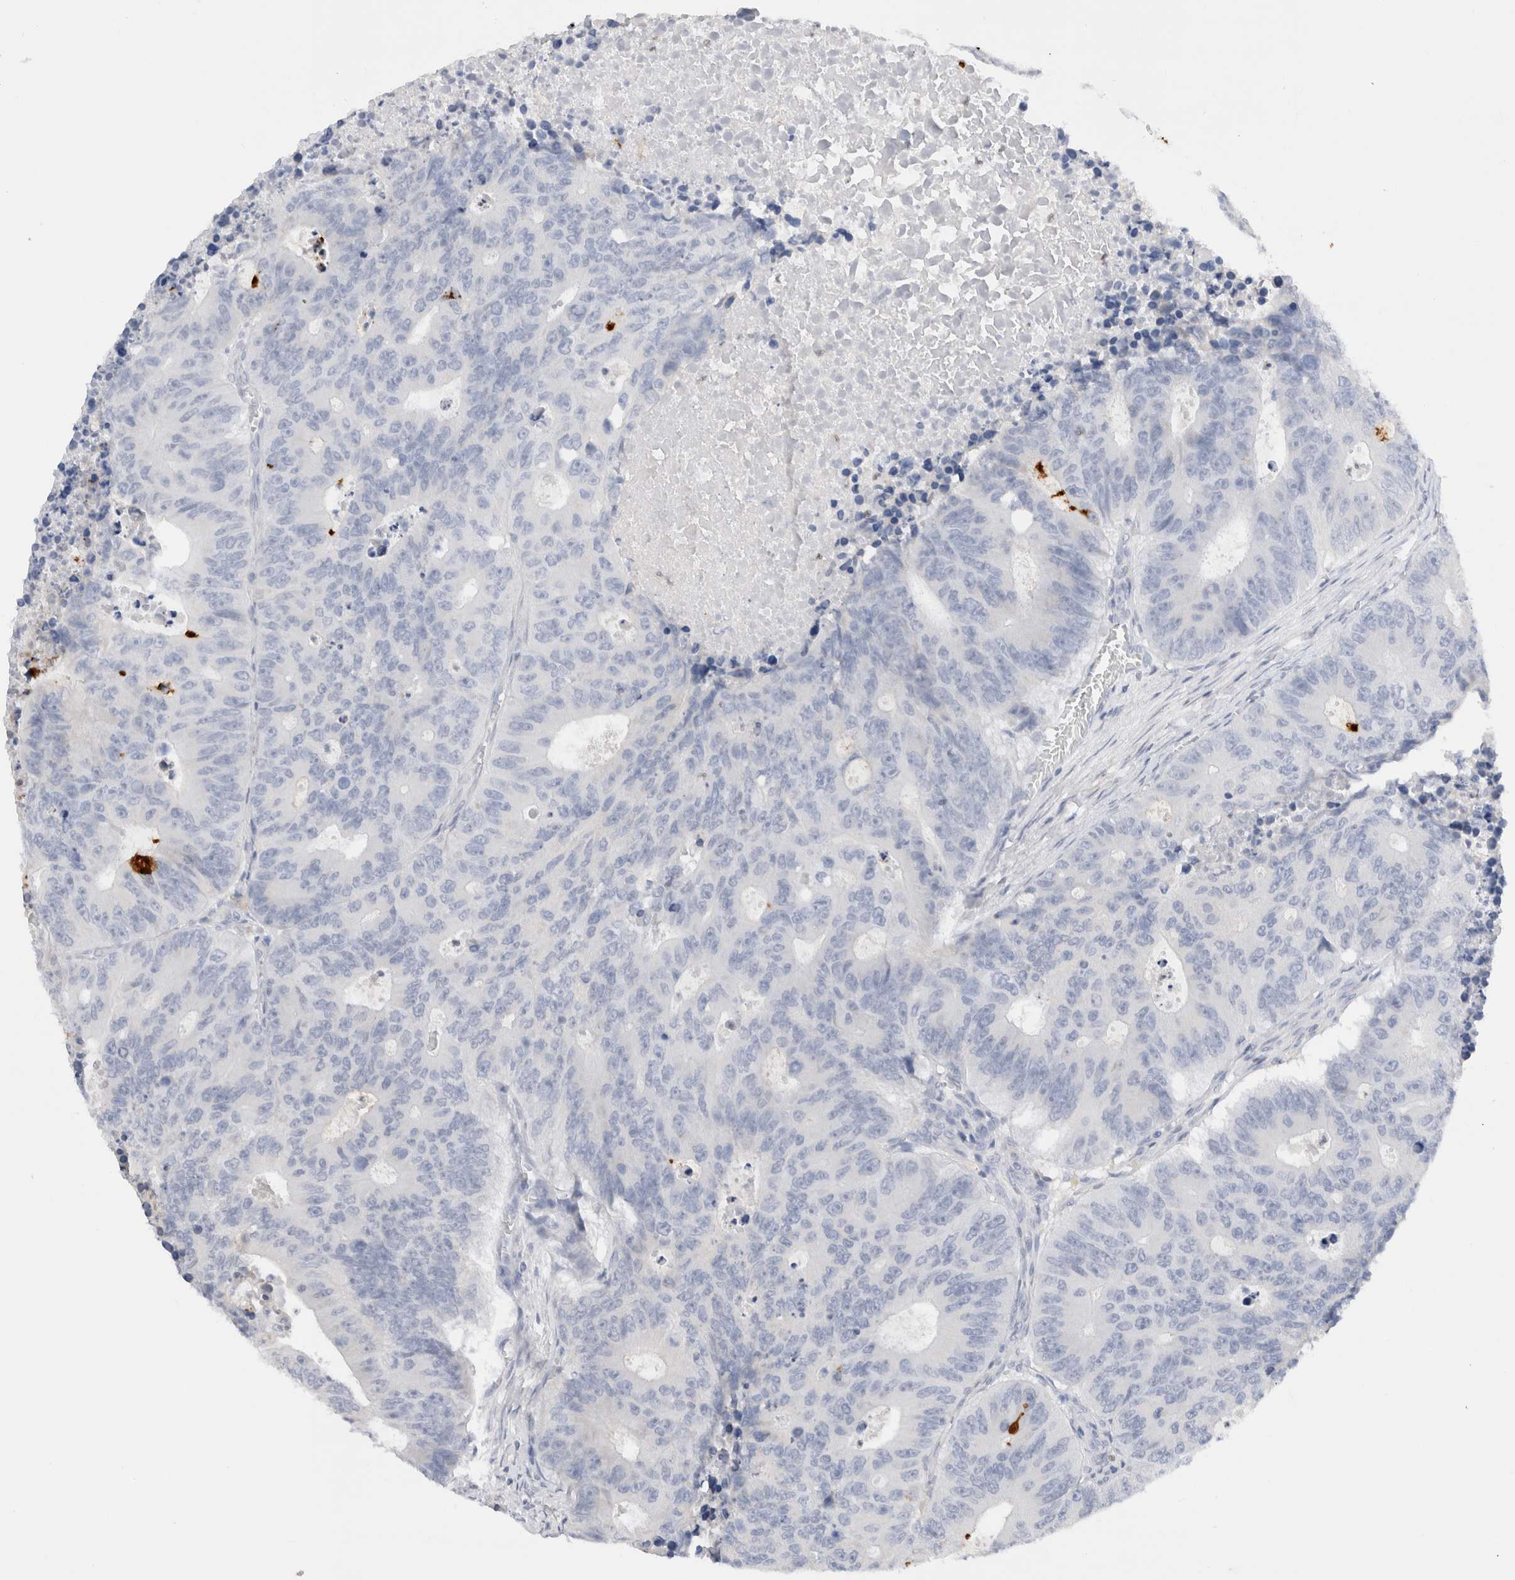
{"staining": {"intensity": "negative", "quantity": "none", "location": "none"}, "tissue": "colorectal cancer", "cell_type": "Tumor cells", "image_type": "cancer", "snomed": [{"axis": "morphology", "description": "Adenocarcinoma, NOS"}, {"axis": "topography", "description": "Colon"}], "caption": "The immunohistochemistry image has no significant expression in tumor cells of colorectal cancer tissue.", "gene": "ADAM30", "patient": {"sex": "male", "age": 87}}